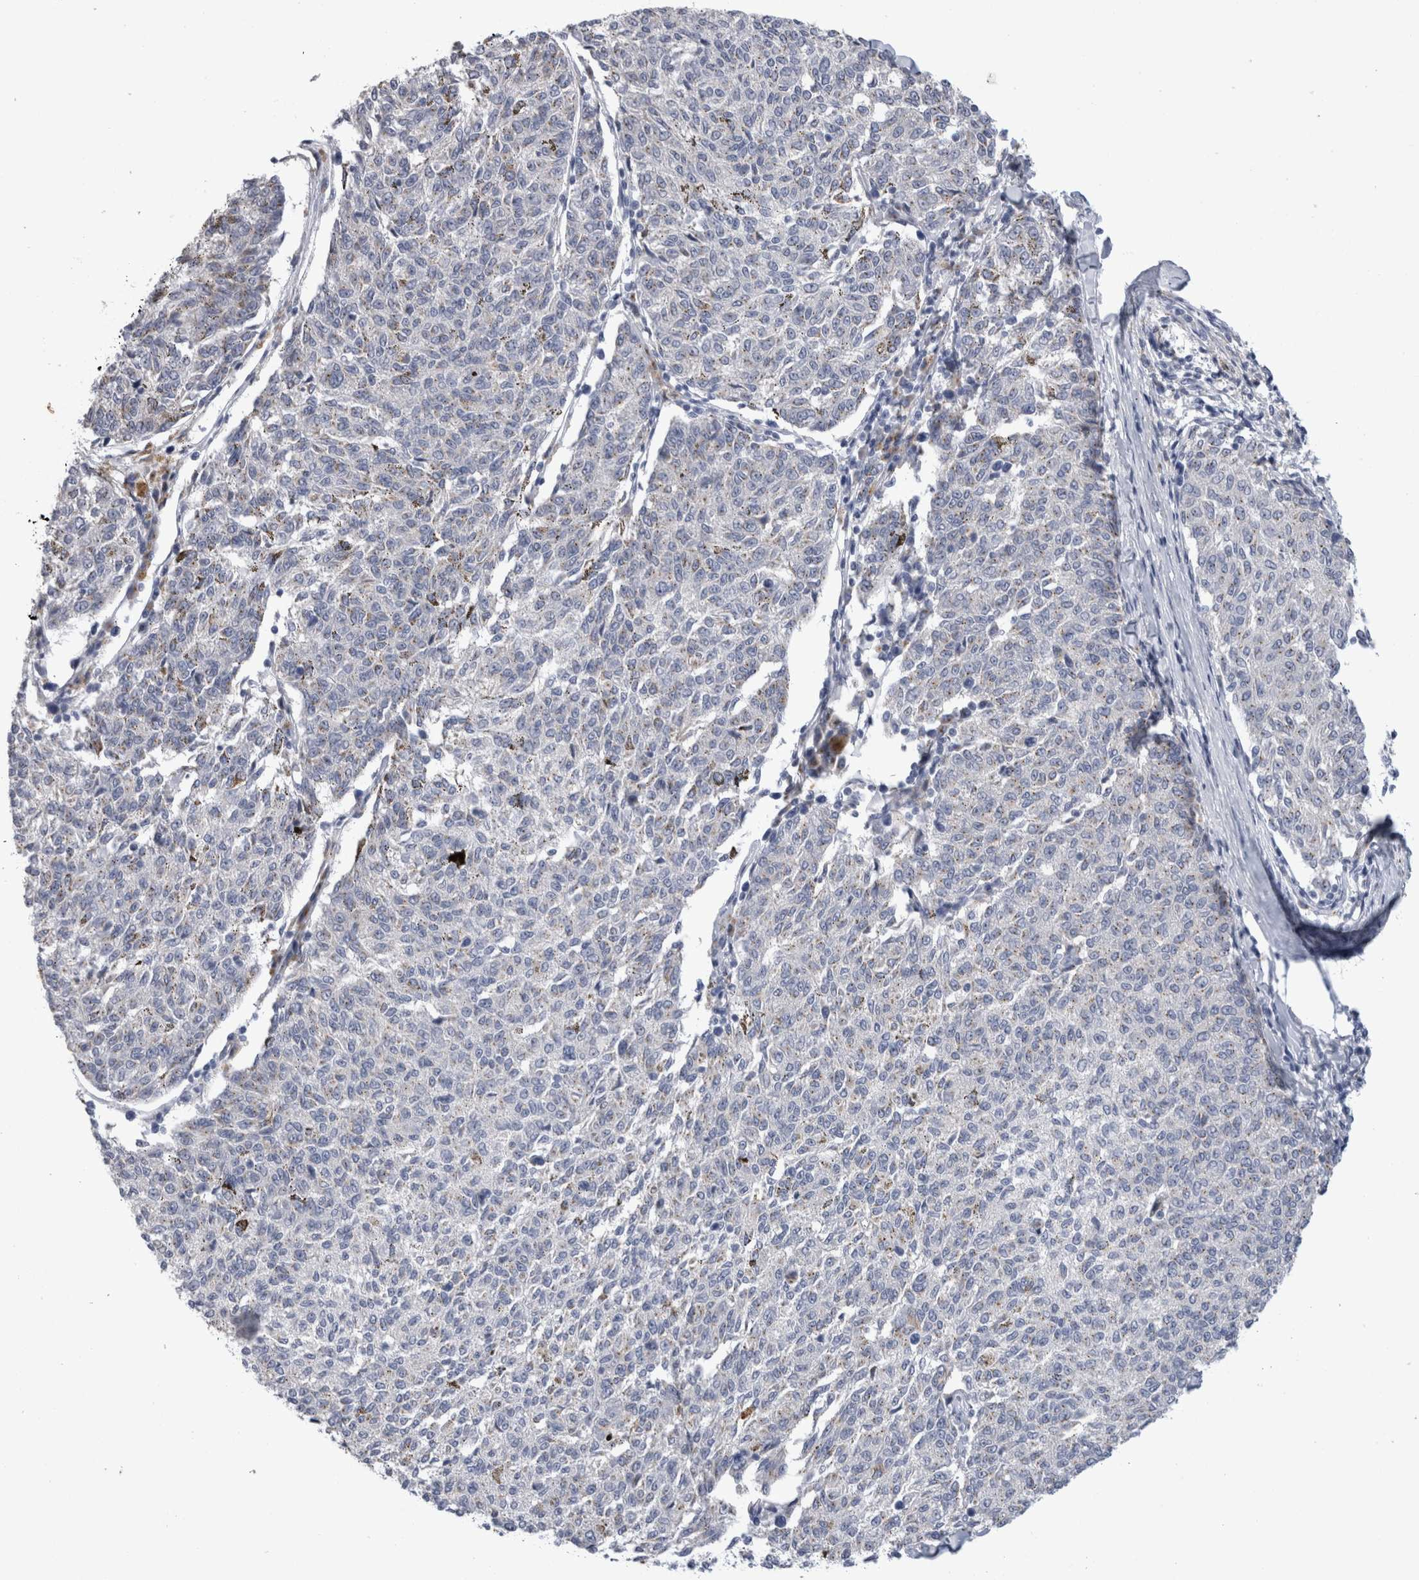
{"staining": {"intensity": "negative", "quantity": "none", "location": "none"}, "tissue": "melanoma", "cell_type": "Tumor cells", "image_type": "cancer", "snomed": [{"axis": "morphology", "description": "Malignant melanoma, NOS"}, {"axis": "topography", "description": "Skin"}], "caption": "This is a photomicrograph of immunohistochemistry (IHC) staining of melanoma, which shows no positivity in tumor cells.", "gene": "AKAP9", "patient": {"sex": "female", "age": 72}}